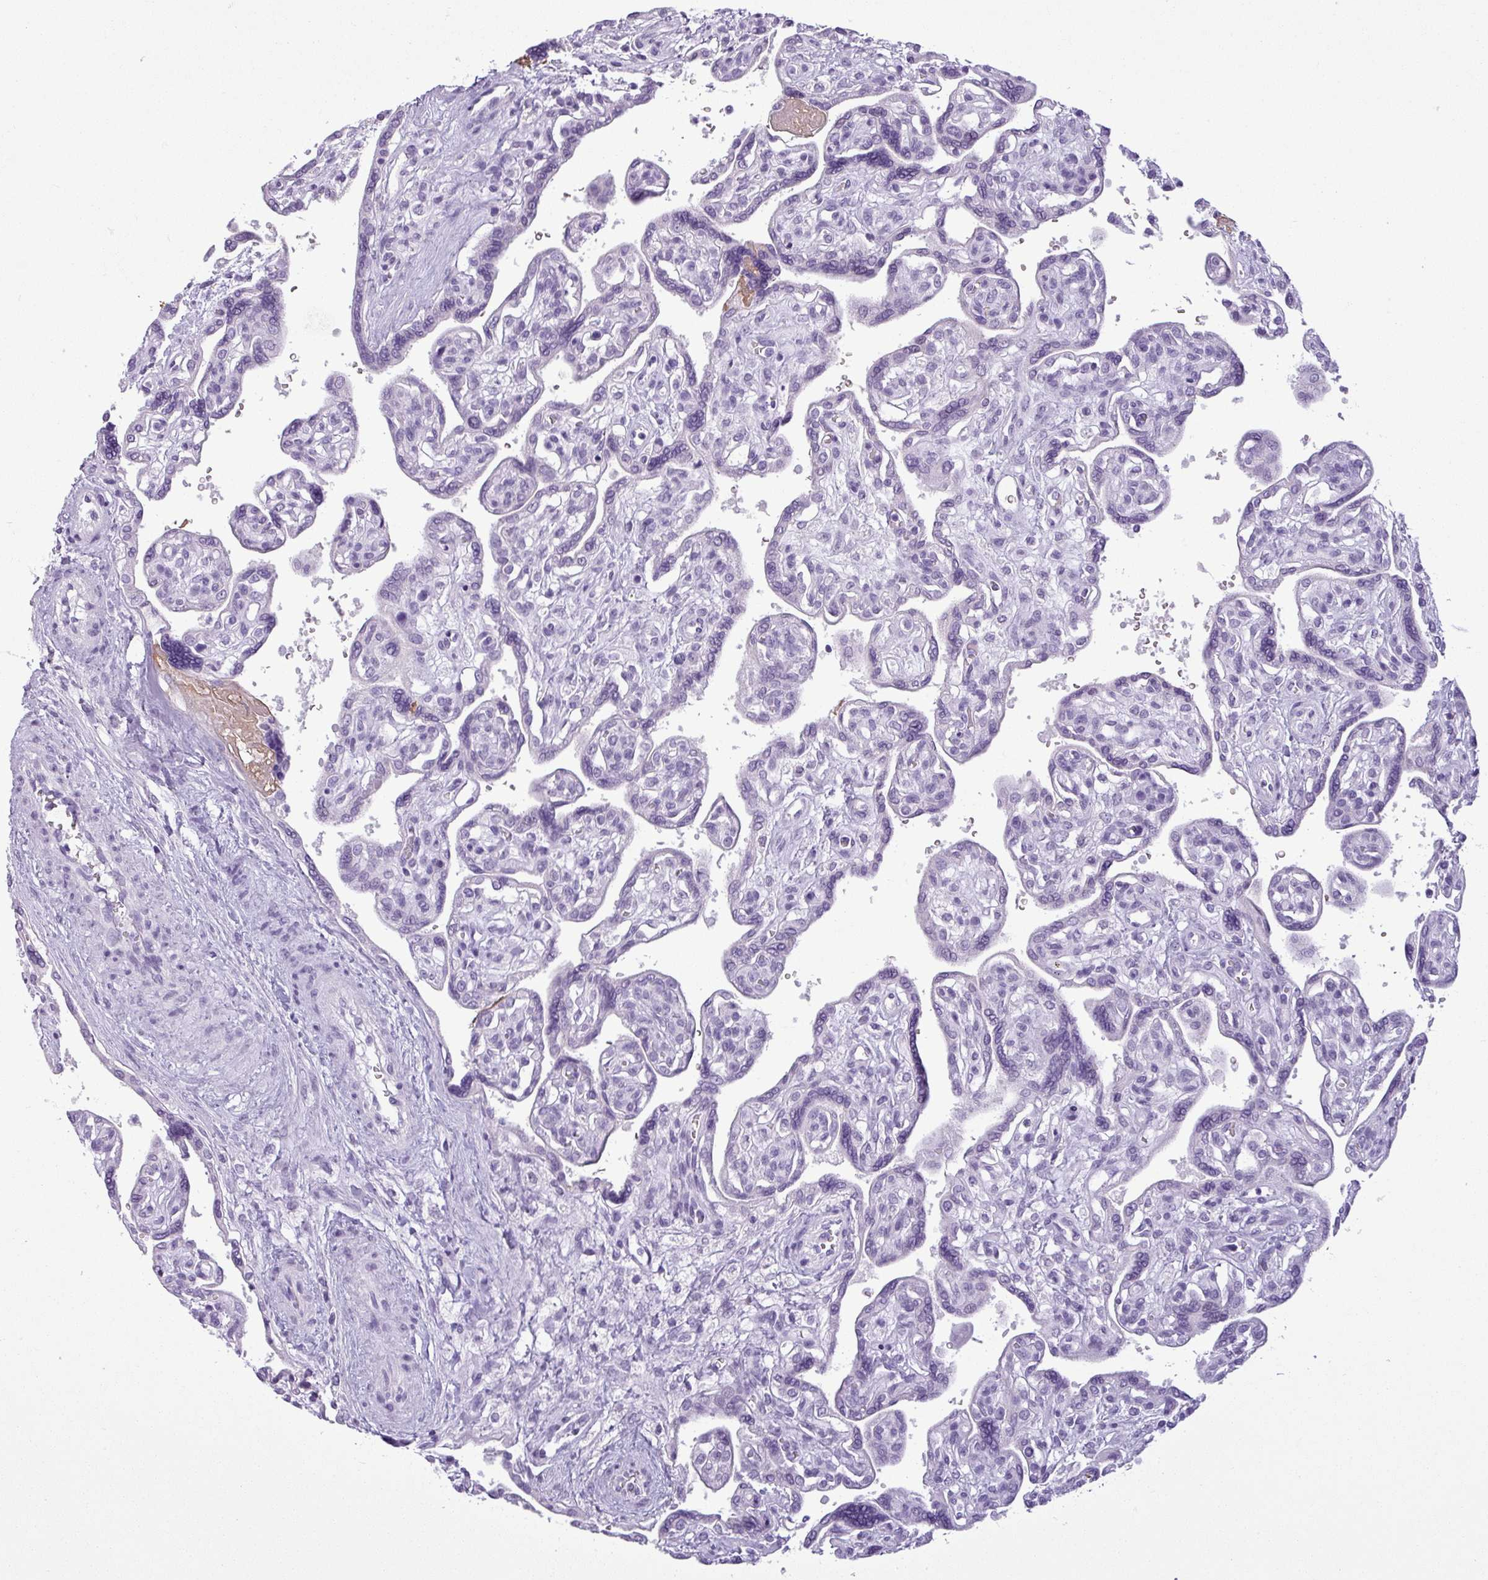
{"staining": {"intensity": "negative", "quantity": "none", "location": "none"}, "tissue": "placenta", "cell_type": "Trophoblastic cells", "image_type": "normal", "snomed": [{"axis": "morphology", "description": "Normal tissue, NOS"}, {"axis": "topography", "description": "Placenta"}], "caption": "Trophoblastic cells show no significant staining in normal placenta. (Stains: DAB (3,3'-diaminobenzidine) IHC with hematoxylin counter stain, Microscopy: brightfield microscopy at high magnification).", "gene": "CDH16", "patient": {"sex": "female", "age": 39}}